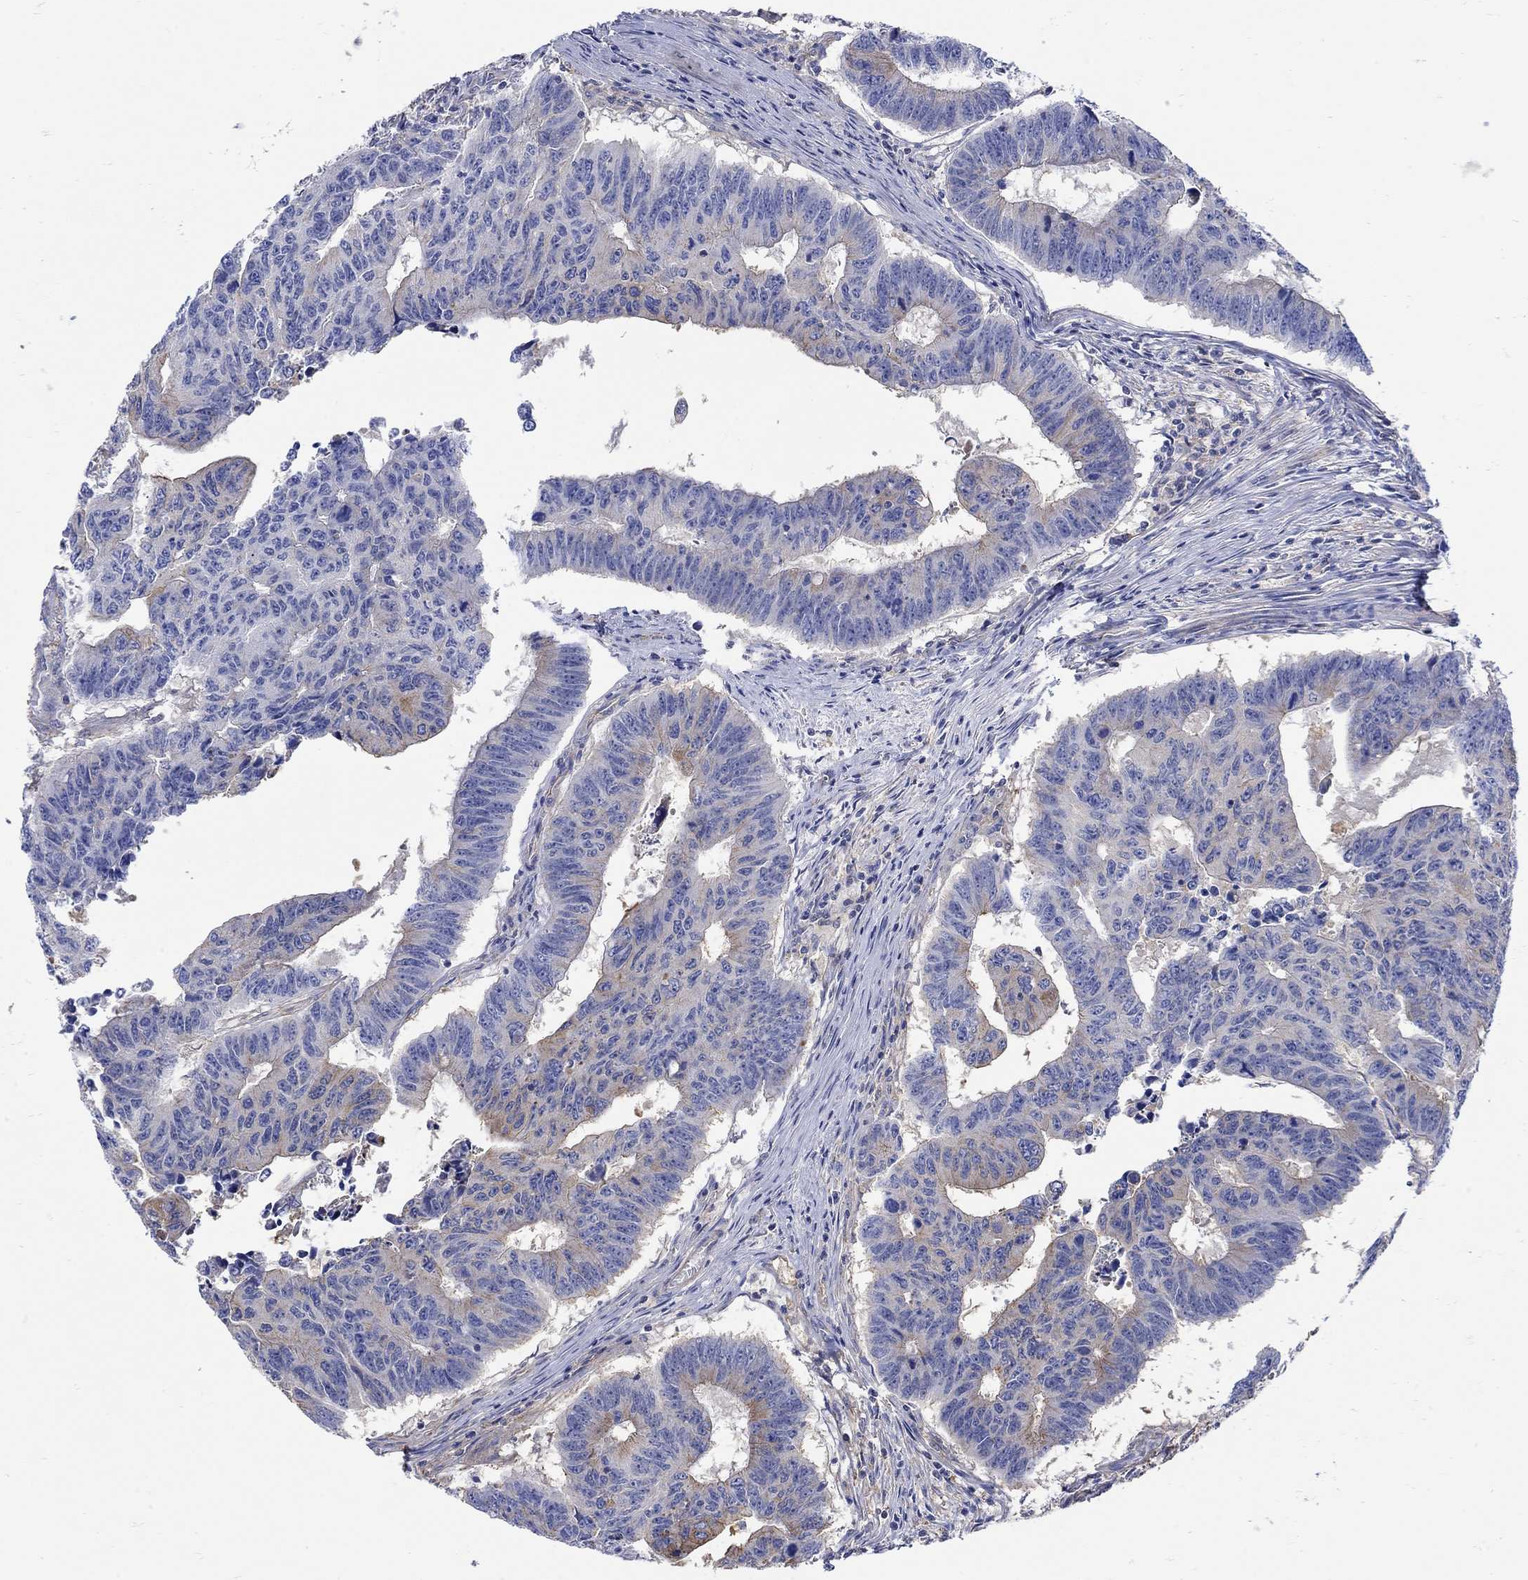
{"staining": {"intensity": "weak", "quantity": "<25%", "location": "cytoplasmic/membranous"}, "tissue": "colorectal cancer", "cell_type": "Tumor cells", "image_type": "cancer", "snomed": [{"axis": "morphology", "description": "Adenocarcinoma, NOS"}, {"axis": "topography", "description": "Appendix"}, {"axis": "topography", "description": "Colon"}, {"axis": "topography", "description": "Cecum"}, {"axis": "topography", "description": "Colon asc"}], "caption": "Tumor cells show no significant protein positivity in colorectal cancer (adenocarcinoma).", "gene": "TEKT3", "patient": {"sex": "female", "age": 85}}